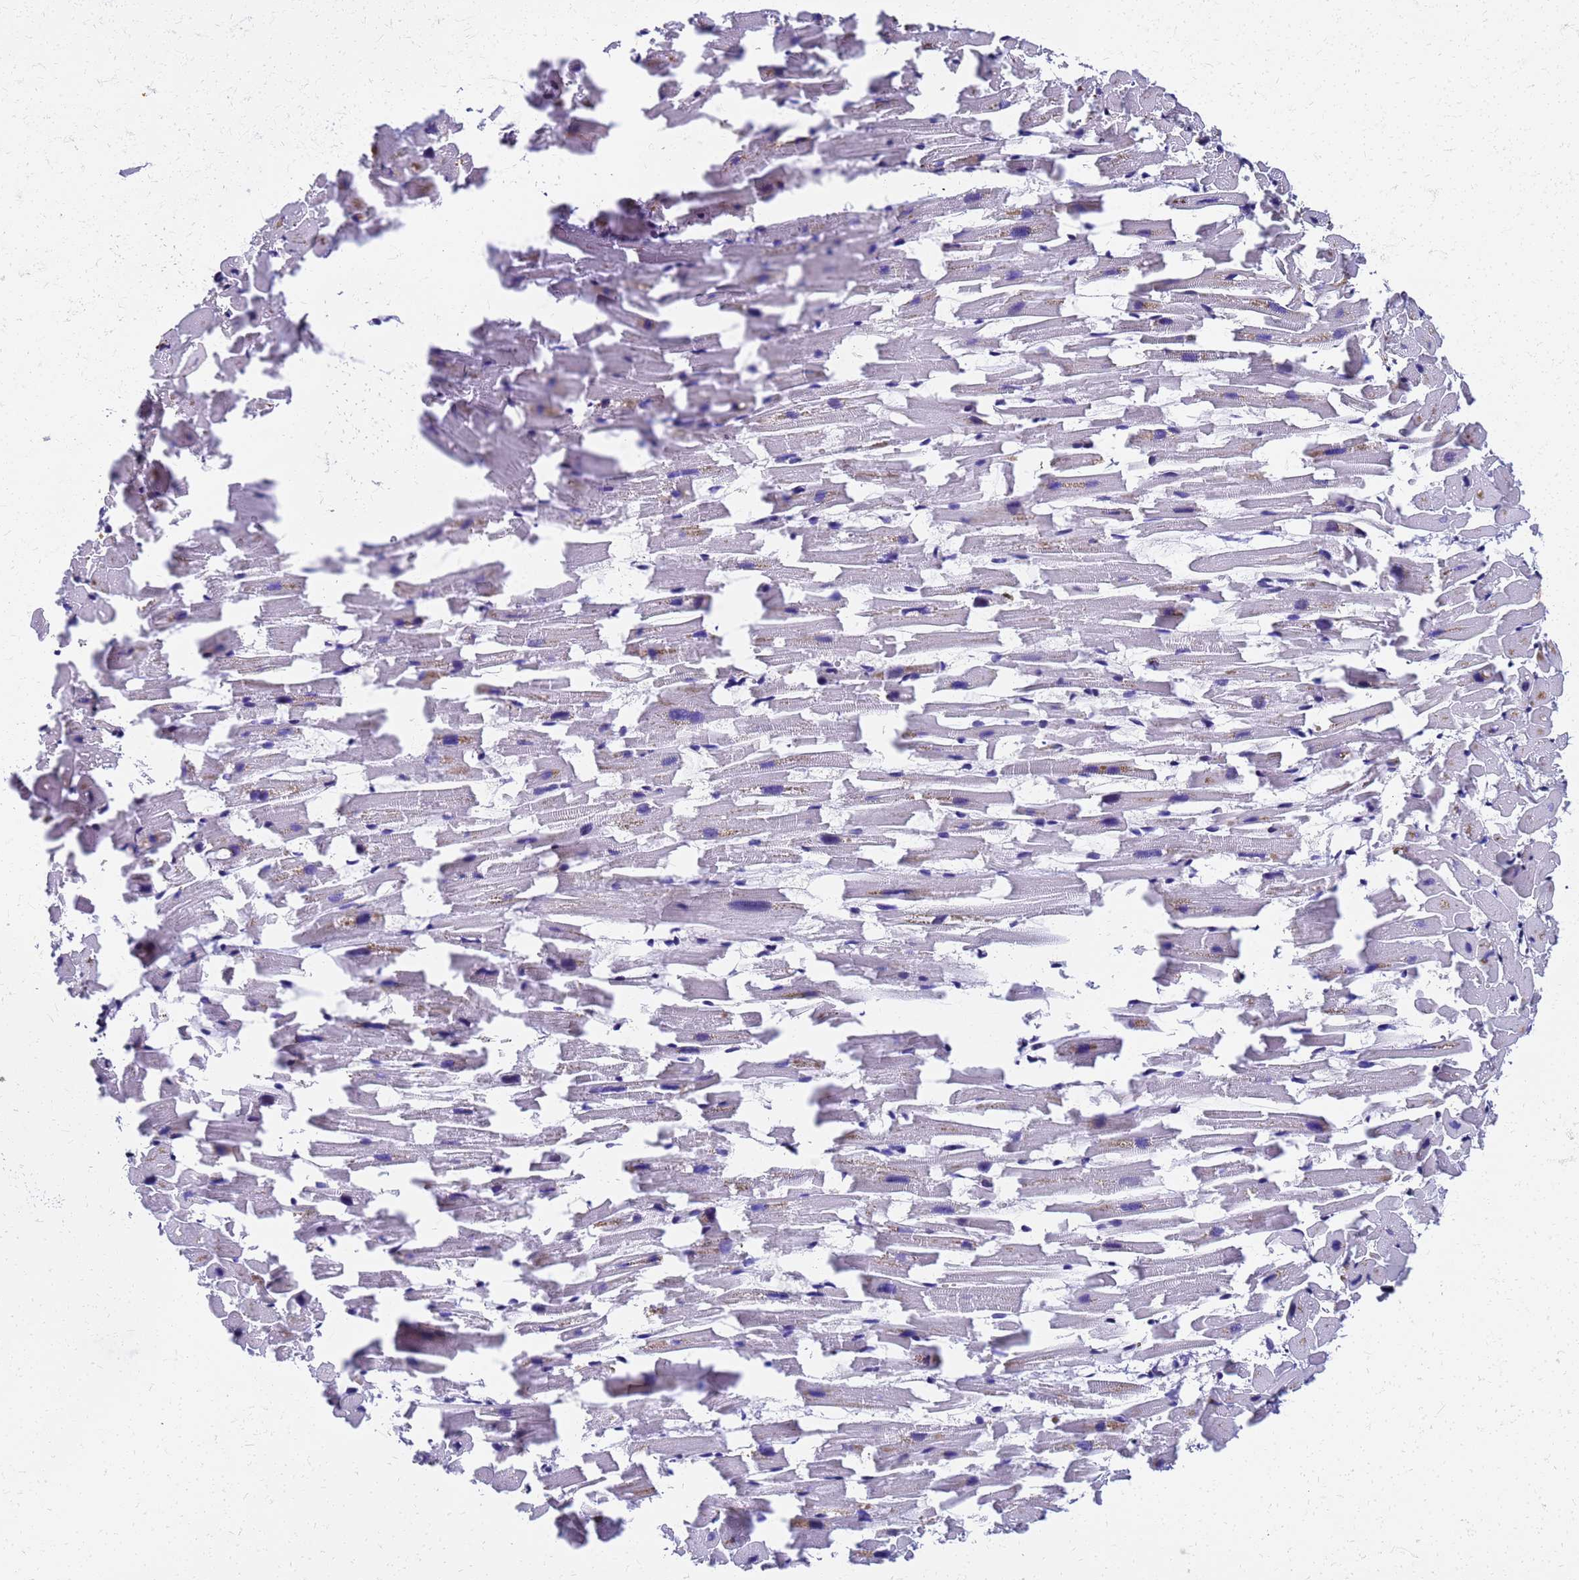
{"staining": {"intensity": "moderate", "quantity": "<25%", "location": "cytoplasmic/membranous"}, "tissue": "heart muscle", "cell_type": "Cardiomyocytes", "image_type": "normal", "snomed": [{"axis": "morphology", "description": "Normal tissue, NOS"}, {"axis": "topography", "description": "Heart"}], "caption": "DAB (3,3'-diaminobenzidine) immunohistochemical staining of normal heart muscle exhibits moderate cytoplasmic/membranous protein expression in approximately <25% of cardiomyocytes.", "gene": "SMIM21", "patient": {"sex": "female", "age": 64}}